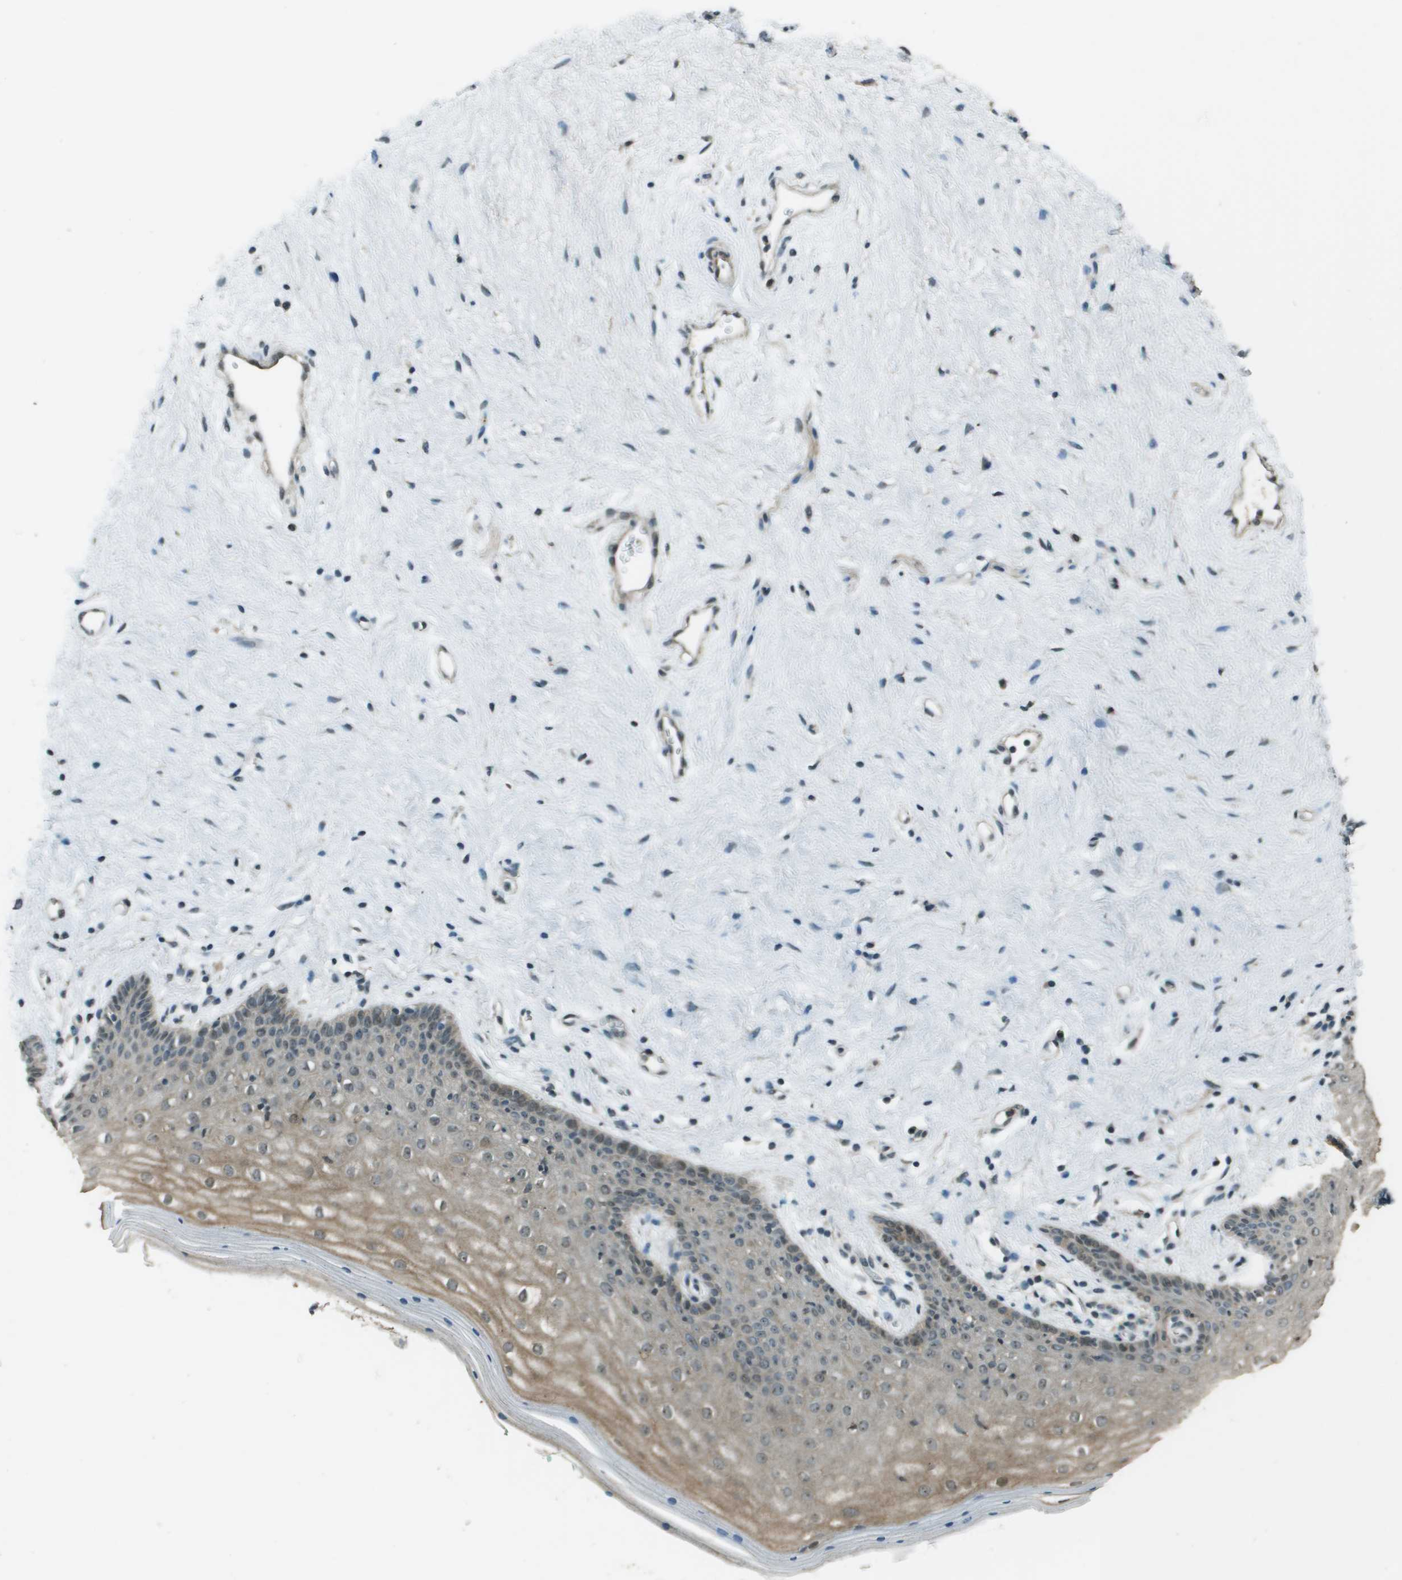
{"staining": {"intensity": "moderate", "quantity": ">75%", "location": "cytoplasmic/membranous"}, "tissue": "vagina", "cell_type": "Squamous epithelial cells", "image_type": "normal", "snomed": [{"axis": "morphology", "description": "Normal tissue, NOS"}, {"axis": "topography", "description": "Vagina"}], "caption": "Brown immunohistochemical staining in benign vagina demonstrates moderate cytoplasmic/membranous expression in about >75% of squamous epithelial cells. (IHC, brightfield microscopy, high magnification).", "gene": "SDC3", "patient": {"sex": "female", "age": 44}}